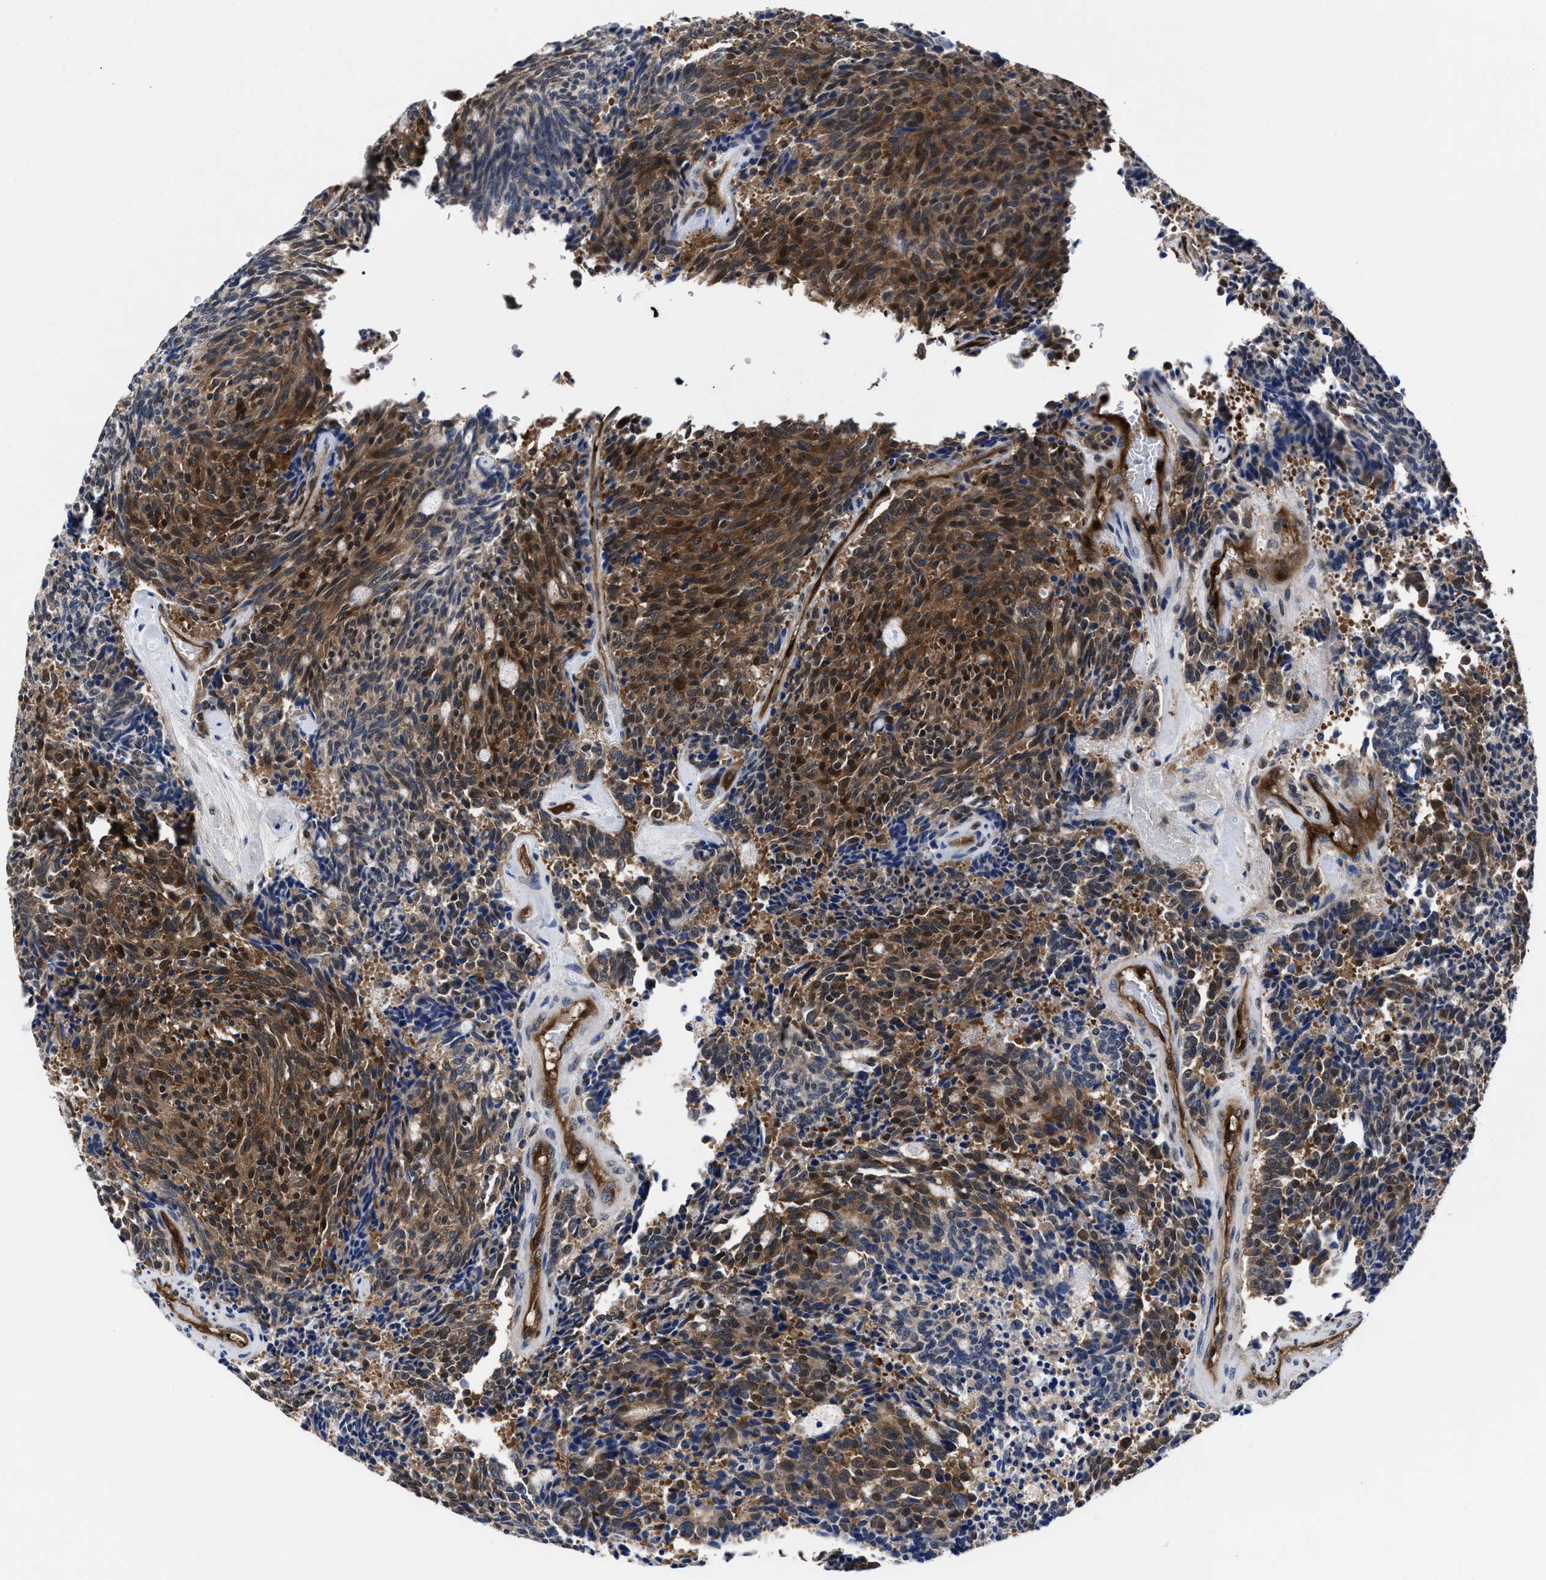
{"staining": {"intensity": "moderate", "quantity": ">75%", "location": "cytoplasmic/membranous,nuclear"}, "tissue": "carcinoid", "cell_type": "Tumor cells", "image_type": "cancer", "snomed": [{"axis": "morphology", "description": "Carcinoid, malignant, NOS"}, {"axis": "topography", "description": "Pancreas"}], "caption": "A brown stain highlights moderate cytoplasmic/membranous and nuclear positivity of a protein in malignant carcinoid tumor cells.", "gene": "ACLY", "patient": {"sex": "female", "age": 54}}